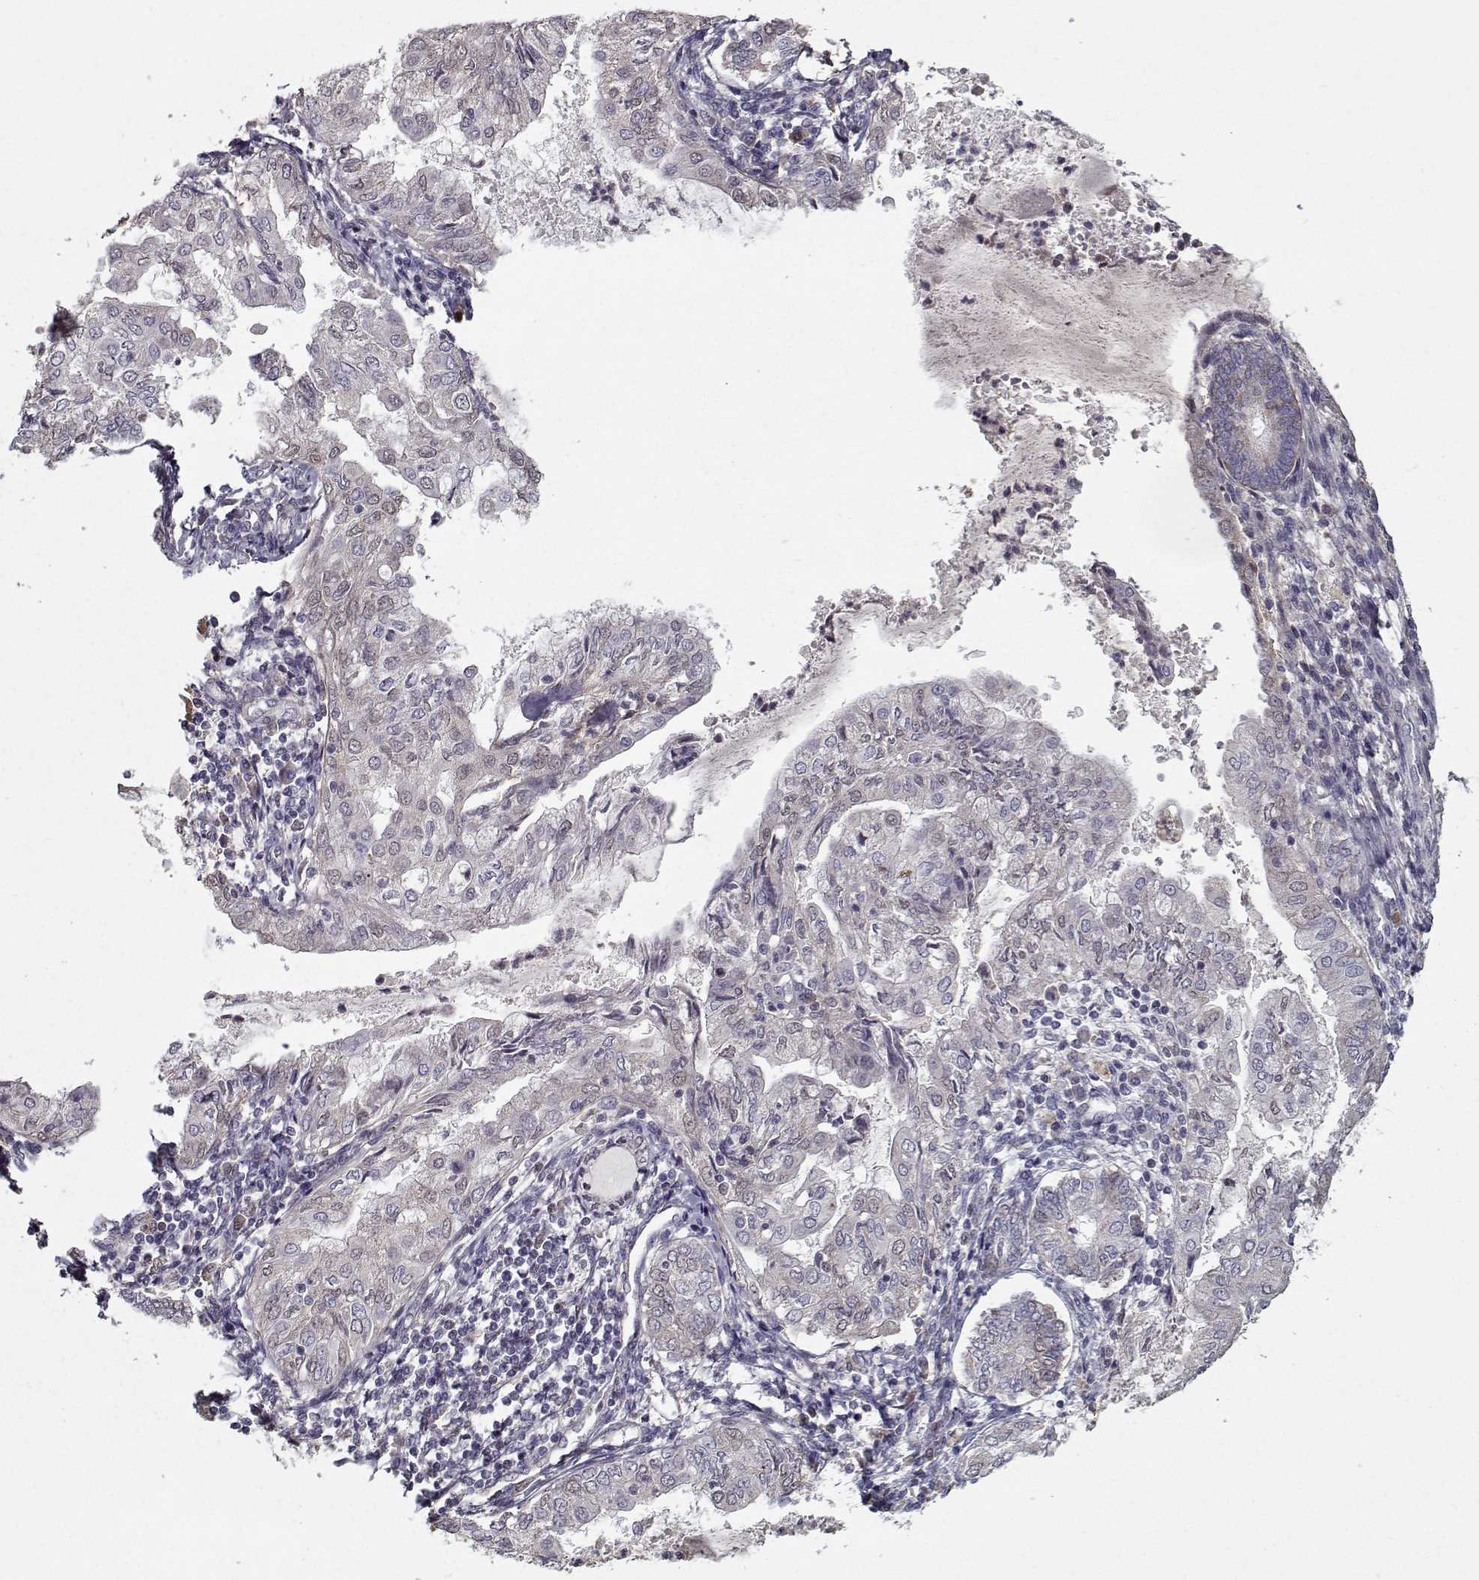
{"staining": {"intensity": "negative", "quantity": "none", "location": "none"}, "tissue": "endometrial cancer", "cell_type": "Tumor cells", "image_type": "cancer", "snomed": [{"axis": "morphology", "description": "Adenocarcinoma, NOS"}, {"axis": "topography", "description": "Endometrium"}], "caption": "This is an immunohistochemistry (IHC) histopathology image of human endometrial adenocarcinoma. There is no positivity in tumor cells.", "gene": "LAMA2", "patient": {"sex": "female", "age": 68}}